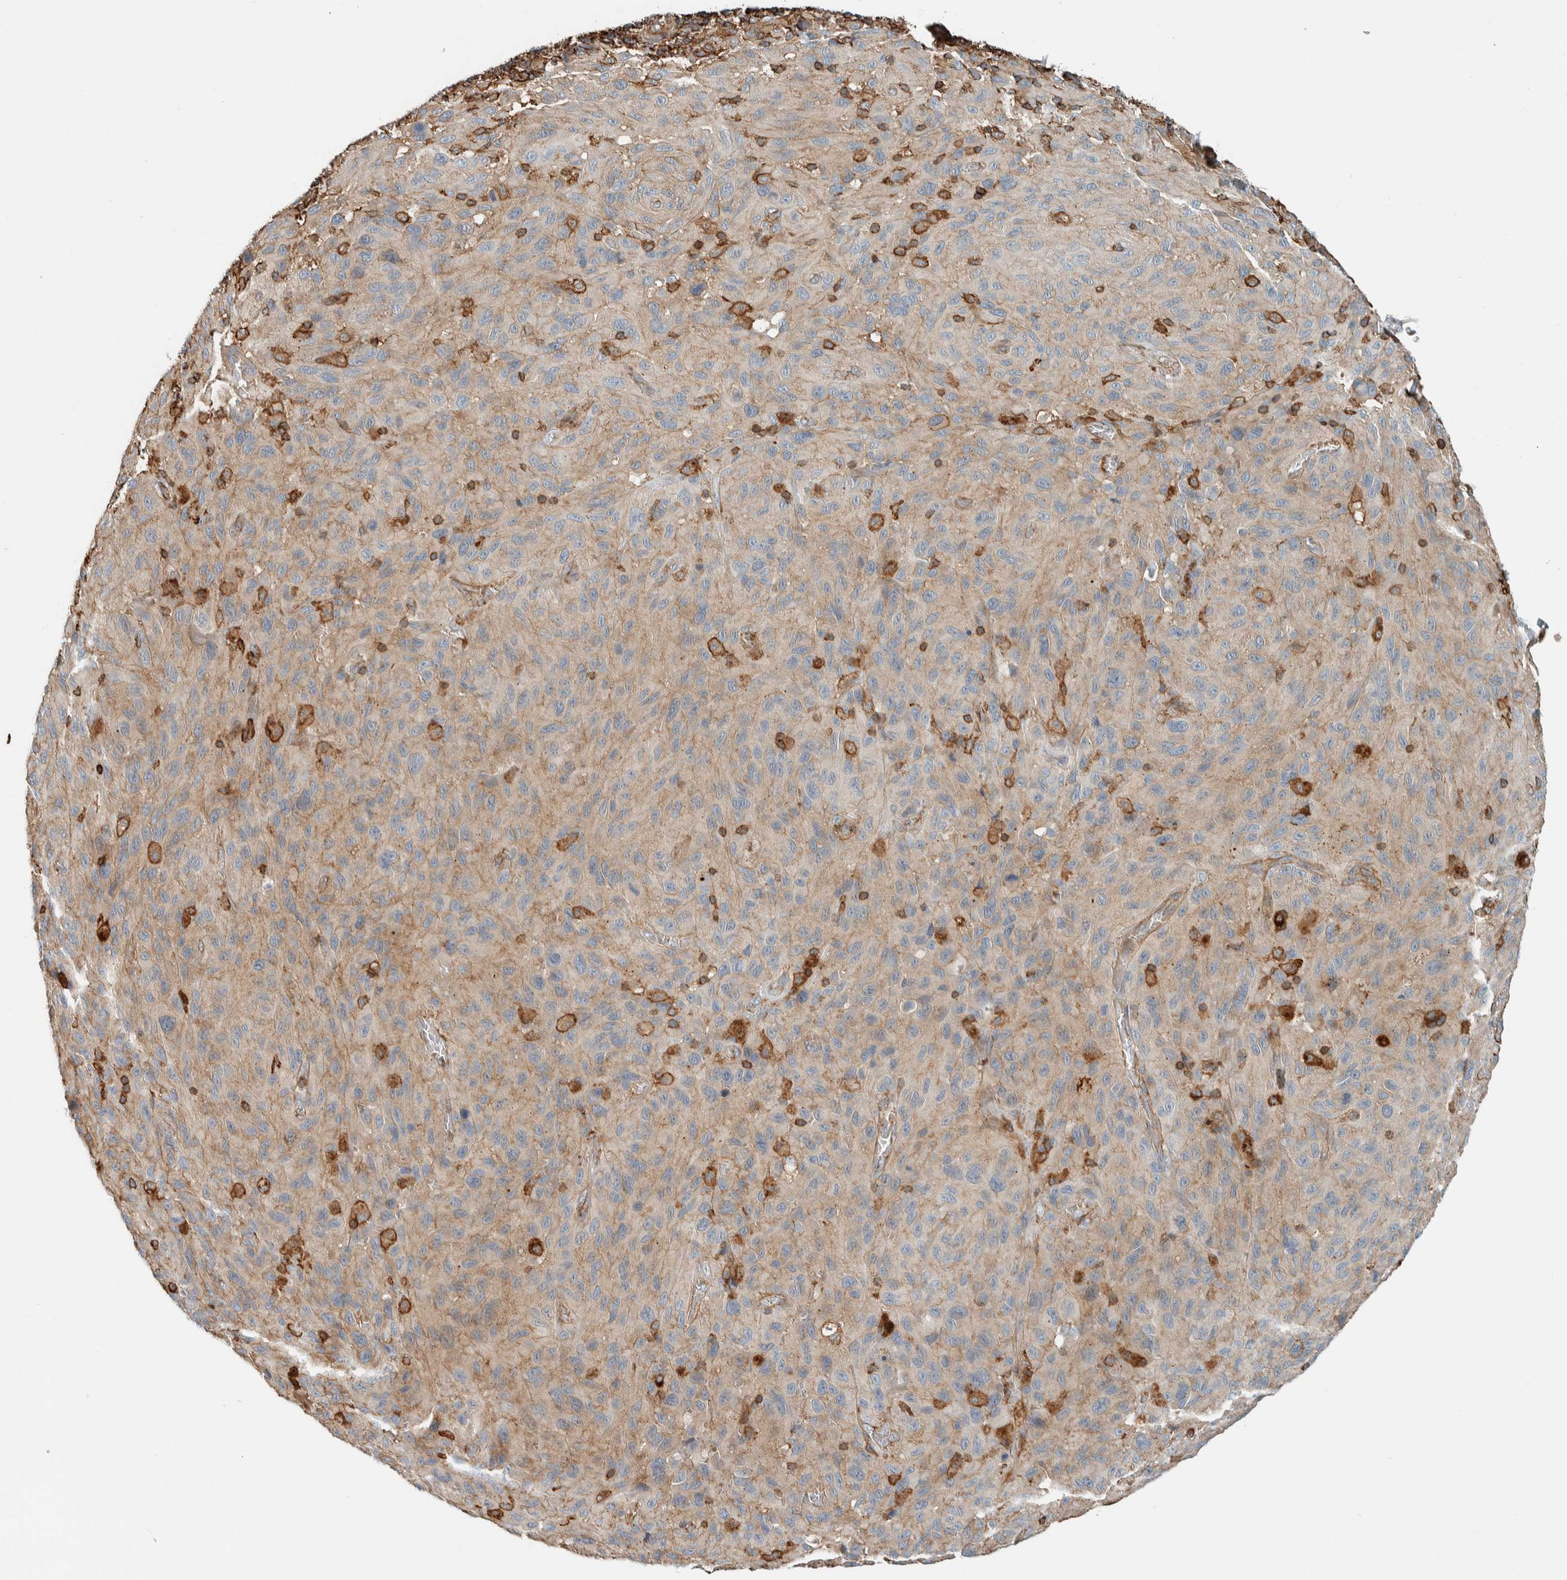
{"staining": {"intensity": "weak", "quantity": "25%-75%", "location": "cytoplasmic/membranous"}, "tissue": "melanoma", "cell_type": "Tumor cells", "image_type": "cancer", "snomed": [{"axis": "morphology", "description": "Malignant melanoma, NOS"}, {"axis": "topography", "description": "Skin"}], "caption": "A brown stain highlights weak cytoplasmic/membranous expression of a protein in human malignant melanoma tumor cells.", "gene": "CTBP2", "patient": {"sex": "male", "age": 66}}